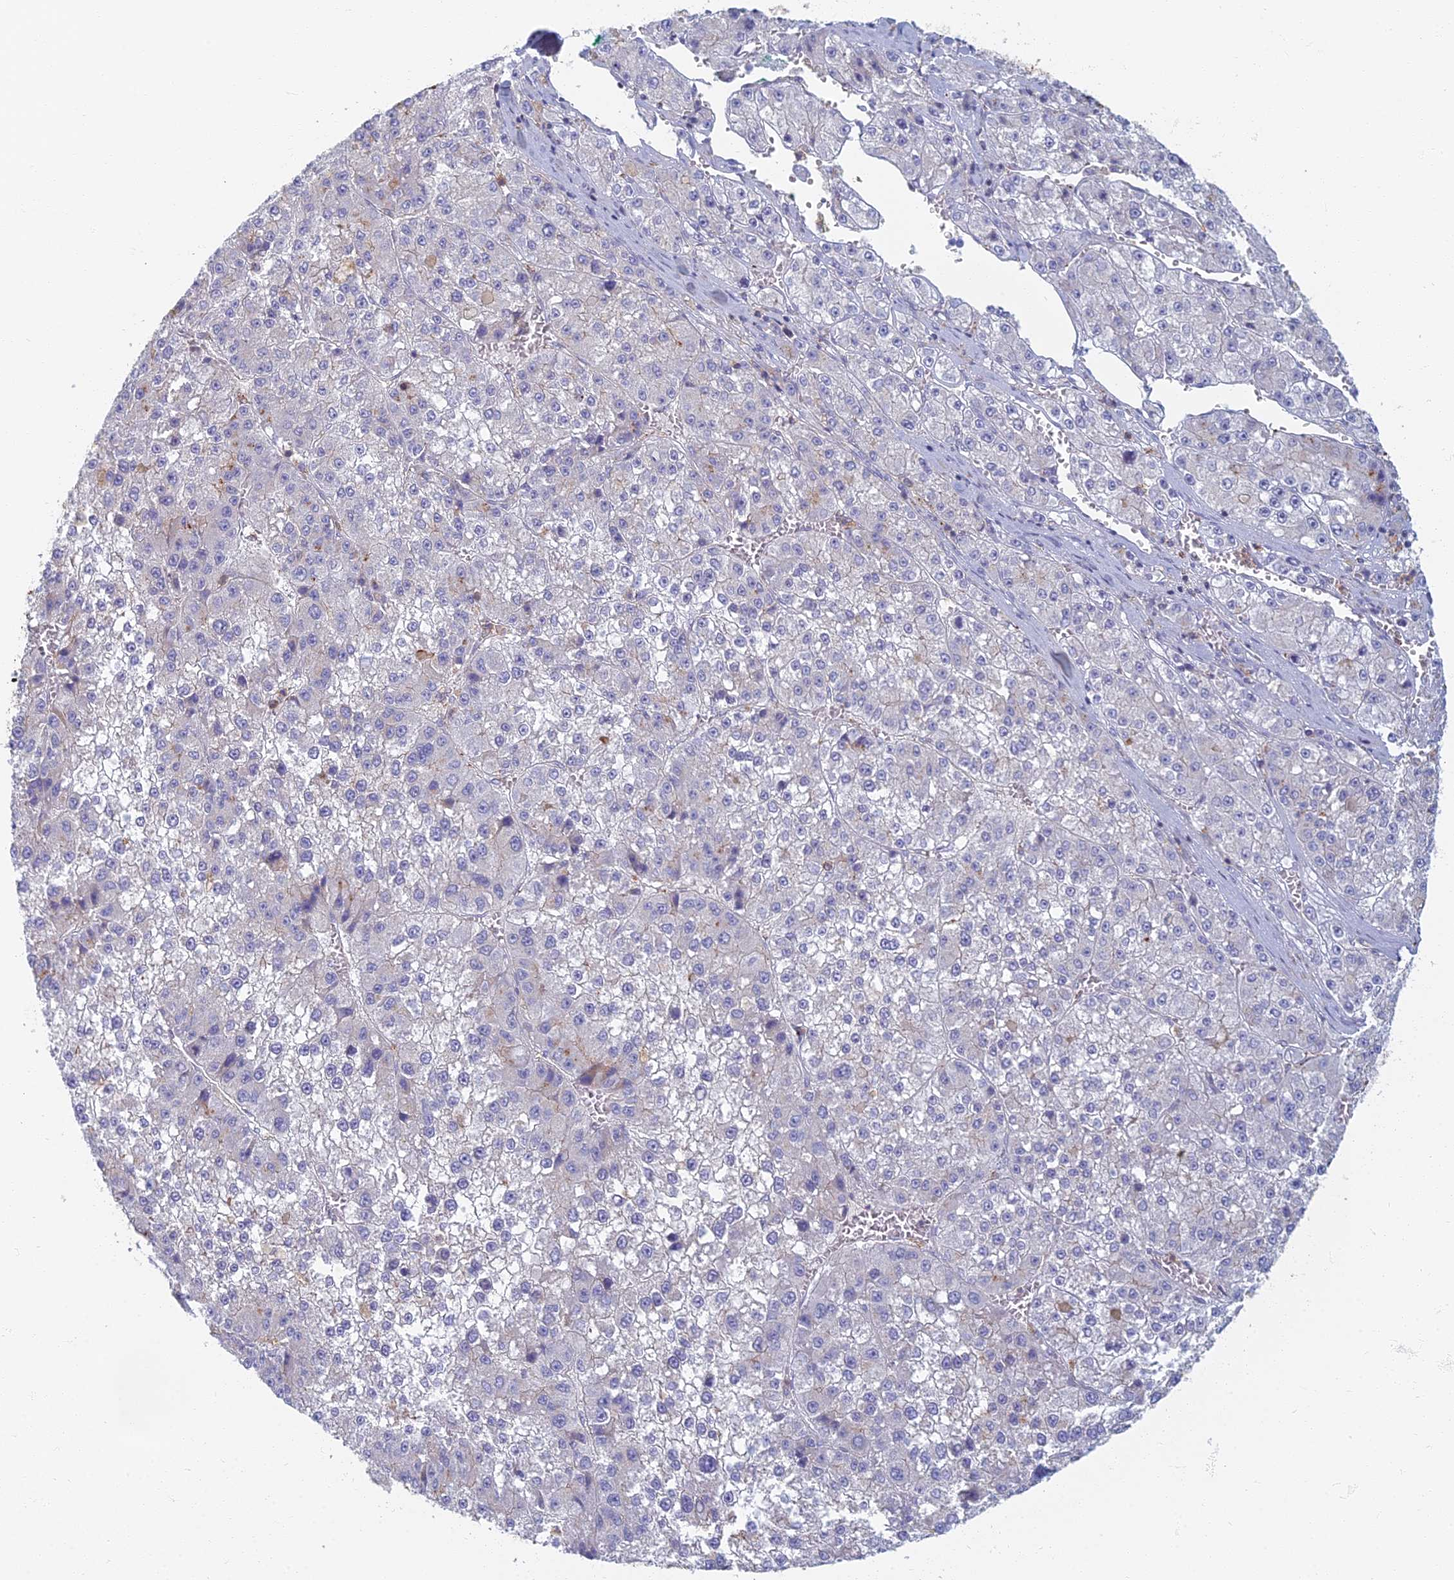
{"staining": {"intensity": "negative", "quantity": "none", "location": "none"}, "tissue": "liver cancer", "cell_type": "Tumor cells", "image_type": "cancer", "snomed": [{"axis": "morphology", "description": "Carcinoma, Hepatocellular, NOS"}, {"axis": "topography", "description": "Liver"}], "caption": "High magnification brightfield microscopy of hepatocellular carcinoma (liver) stained with DAB (3,3'-diaminobenzidine) (brown) and counterstained with hematoxylin (blue): tumor cells show no significant staining.", "gene": "CHMP4B", "patient": {"sex": "female", "age": 73}}